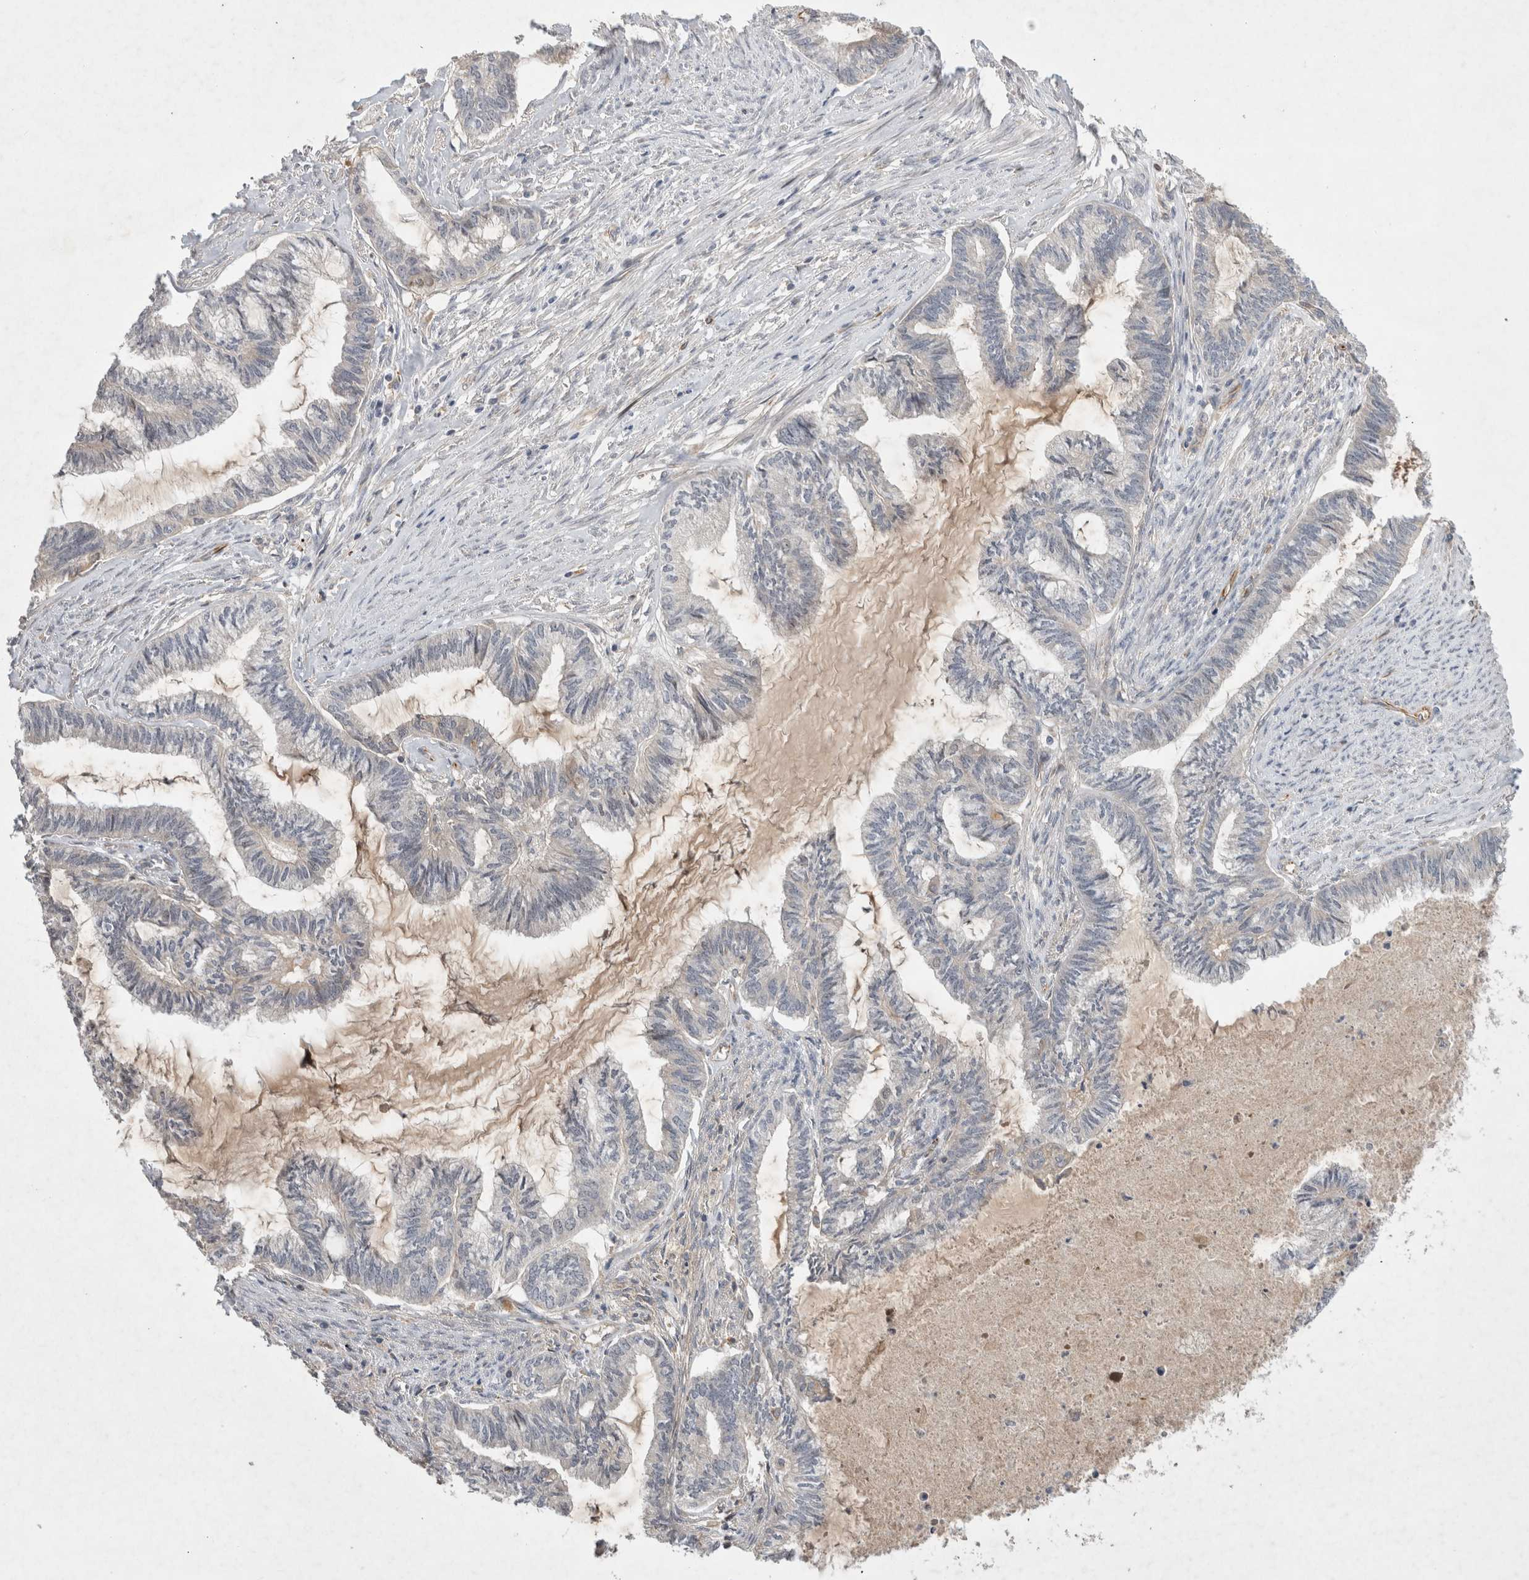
{"staining": {"intensity": "negative", "quantity": "none", "location": "none"}, "tissue": "endometrial cancer", "cell_type": "Tumor cells", "image_type": "cancer", "snomed": [{"axis": "morphology", "description": "Adenocarcinoma, NOS"}, {"axis": "topography", "description": "Endometrium"}], "caption": "This is an immunohistochemistry micrograph of endometrial adenocarcinoma. There is no staining in tumor cells.", "gene": "NMU", "patient": {"sex": "female", "age": 86}}